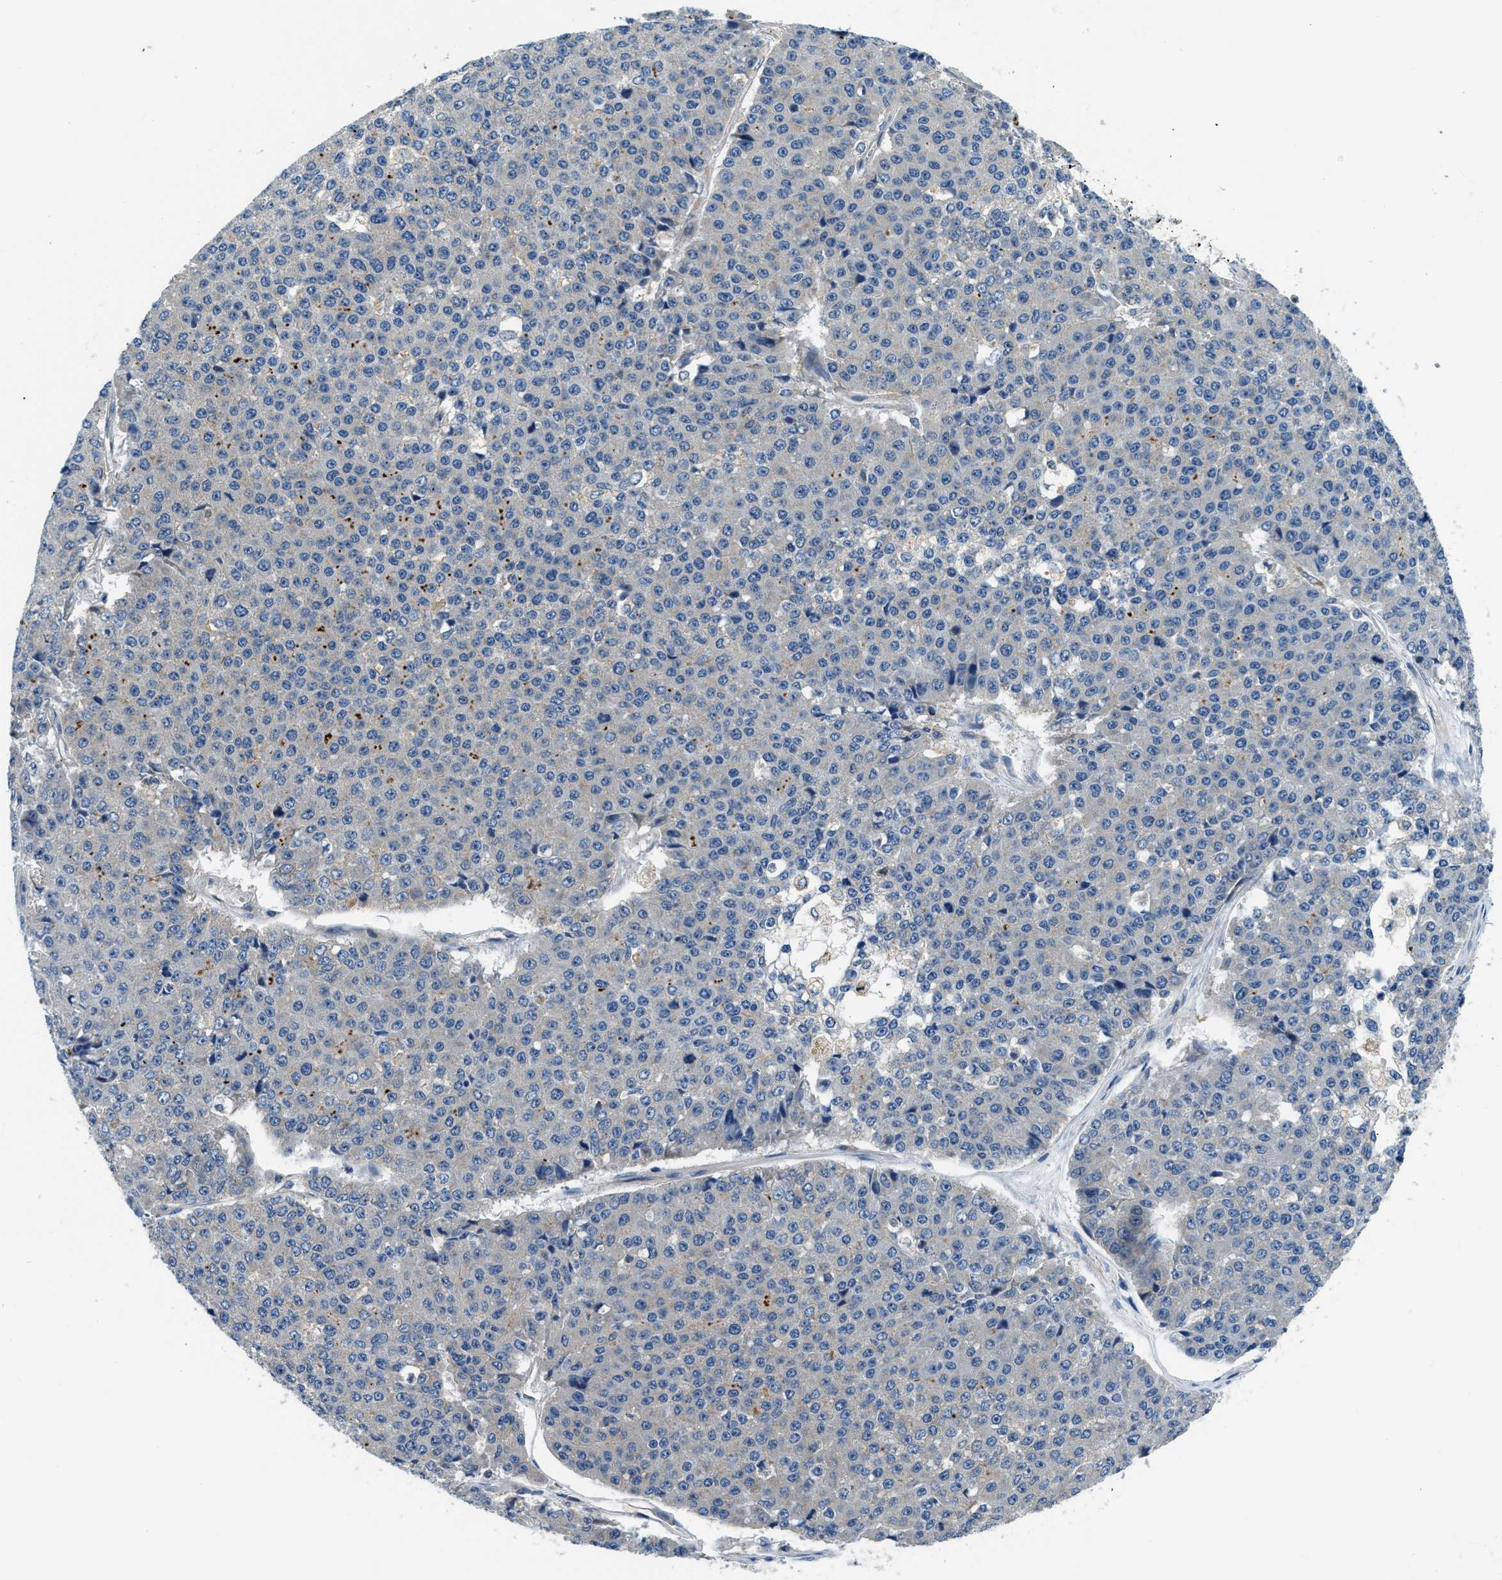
{"staining": {"intensity": "negative", "quantity": "none", "location": "none"}, "tissue": "pancreatic cancer", "cell_type": "Tumor cells", "image_type": "cancer", "snomed": [{"axis": "morphology", "description": "Adenocarcinoma, NOS"}, {"axis": "topography", "description": "Pancreas"}], "caption": "Human pancreatic cancer (adenocarcinoma) stained for a protein using IHC demonstrates no staining in tumor cells.", "gene": "LPIN2", "patient": {"sex": "male", "age": 50}}